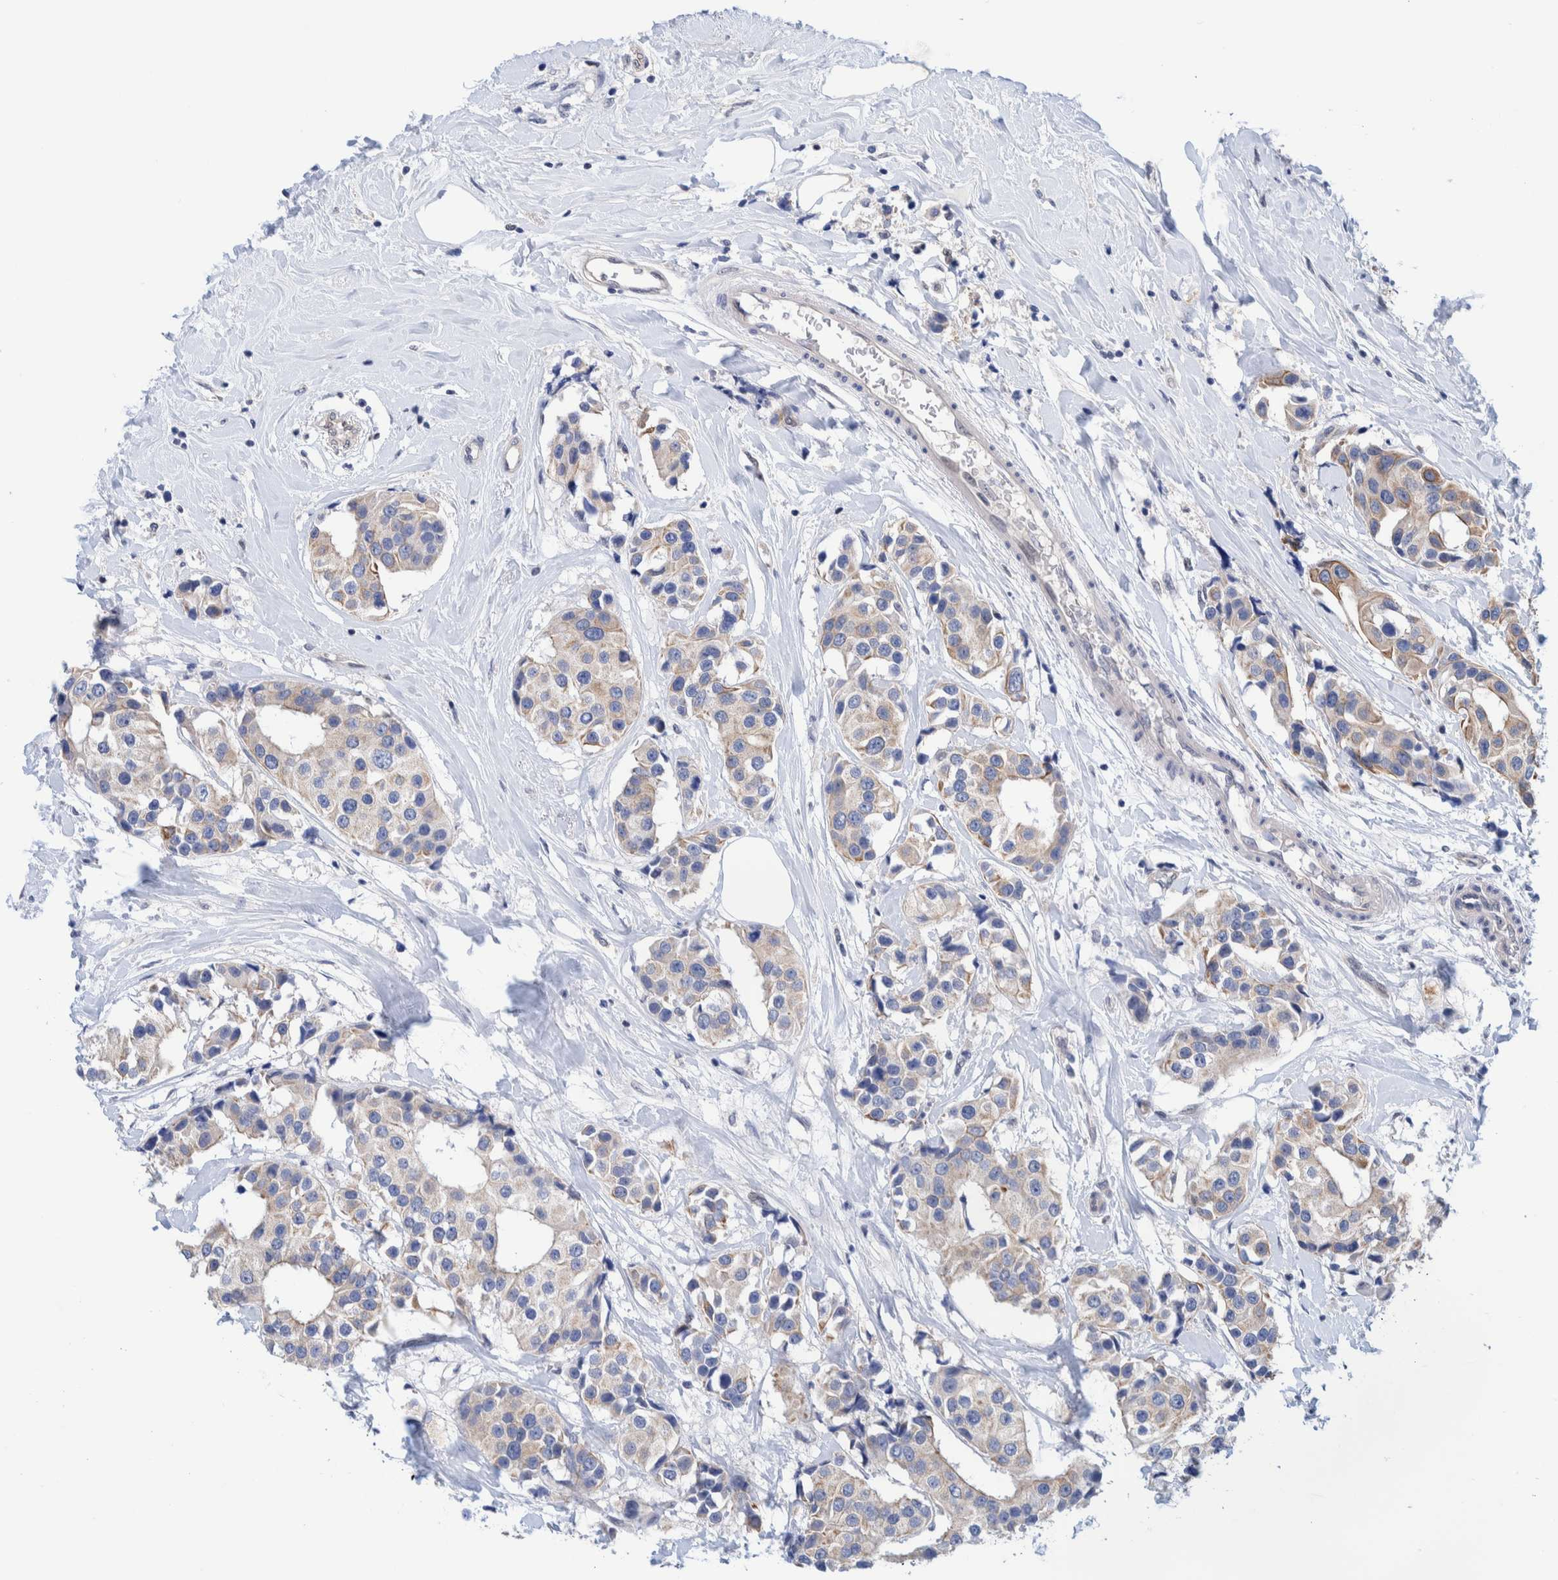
{"staining": {"intensity": "weak", "quantity": "25%-75%", "location": "cytoplasmic/membranous"}, "tissue": "breast cancer", "cell_type": "Tumor cells", "image_type": "cancer", "snomed": [{"axis": "morphology", "description": "Normal tissue, NOS"}, {"axis": "morphology", "description": "Duct carcinoma"}, {"axis": "topography", "description": "Breast"}], "caption": "Human breast cancer stained with a protein marker reveals weak staining in tumor cells.", "gene": "PFAS", "patient": {"sex": "female", "age": 39}}